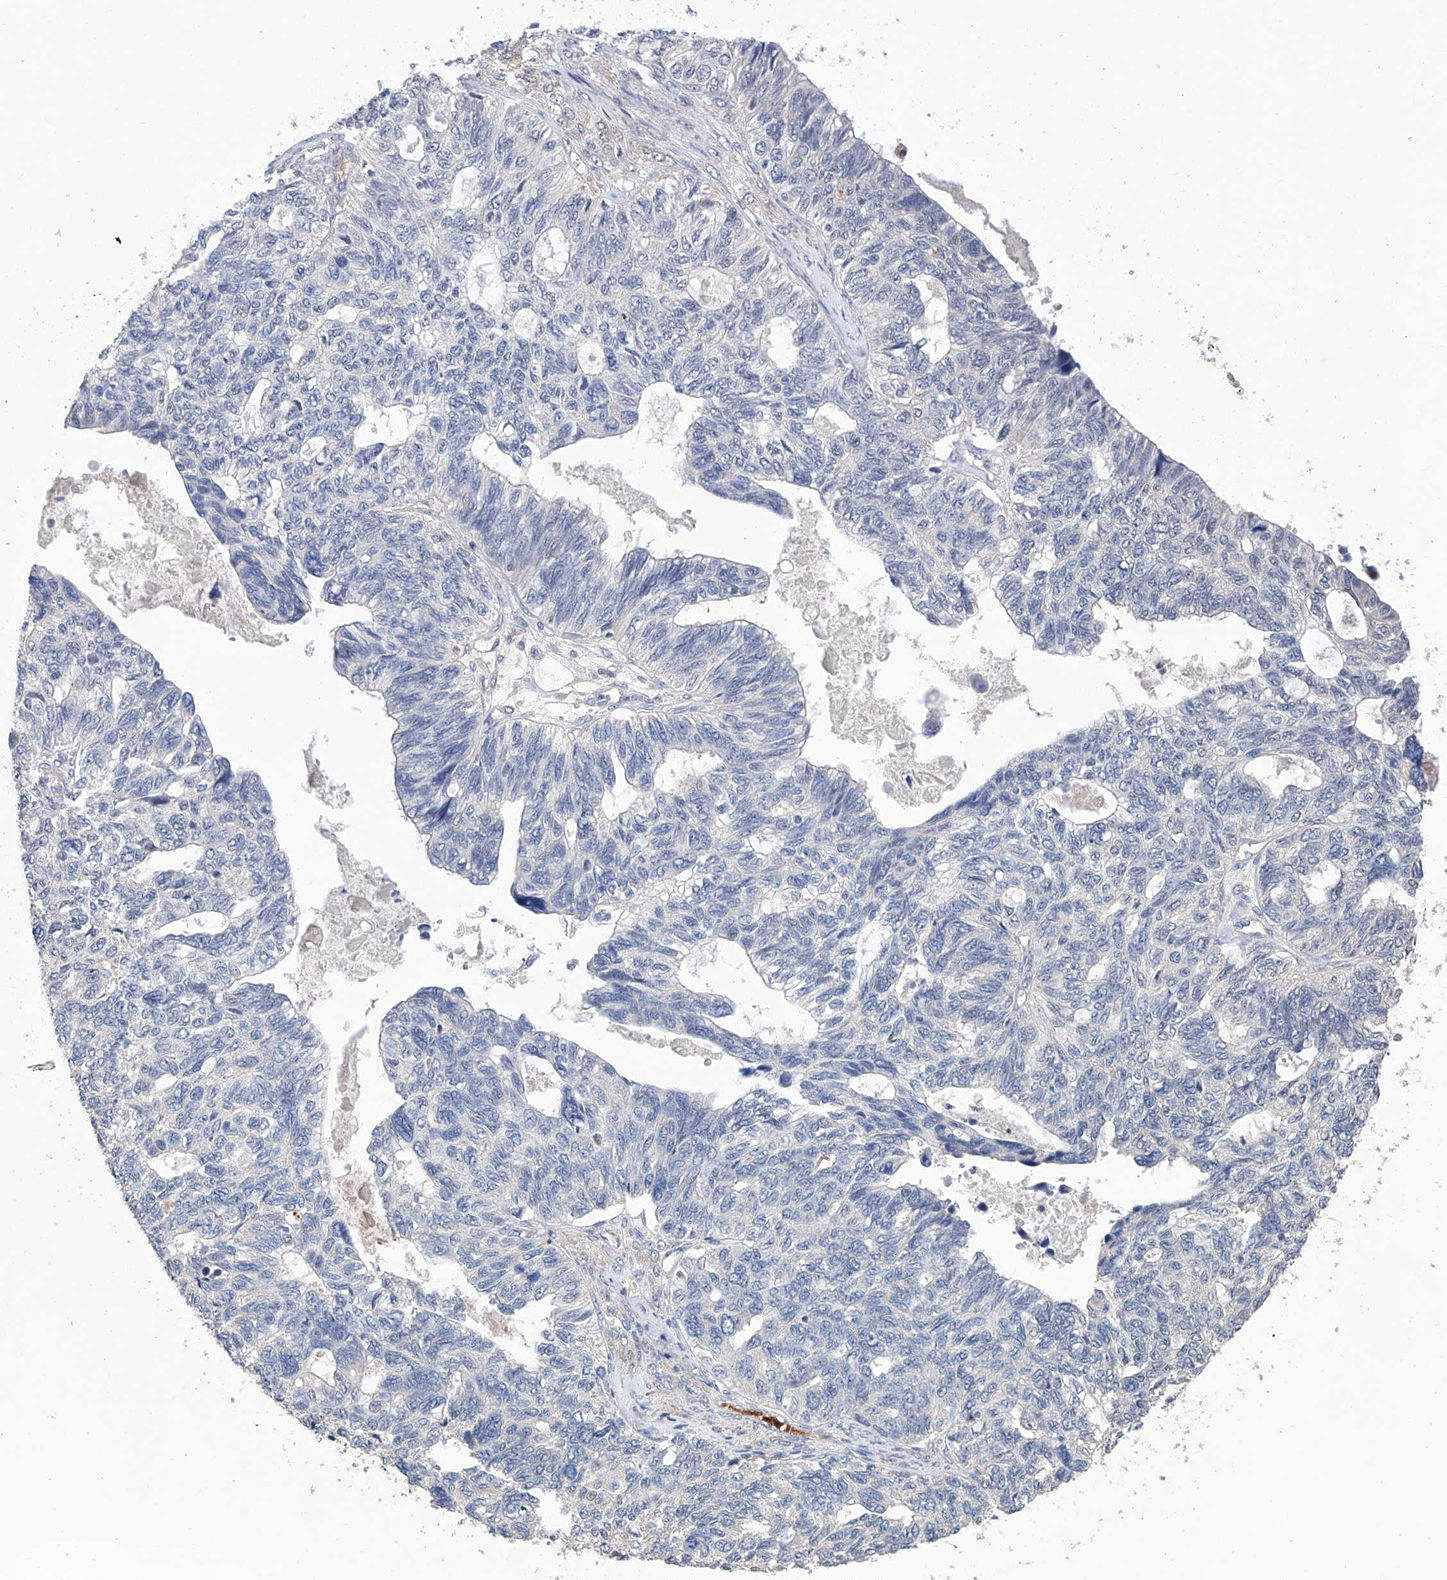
{"staining": {"intensity": "negative", "quantity": "none", "location": "none"}, "tissue": "ovarian cancer", "cell_type": "Tumor cells", "image_type": "cancer", "snomed": [{"axis": "morphology", "description": "Cystadenocarcinoma, serous, NOS"}, {"axis": "topography", "description": "Ovary"}], "caption": "IHC photomicrograph of neoplastic tissue: human ovarian cancer (serous cystadenocarcinoma) stained with DAB (3,3'-diaminobenzidine) exhibits no significant protein expression in tumor cells.", "gene": "AFG1L", "patient": {"sex": "female", "age": 79}}